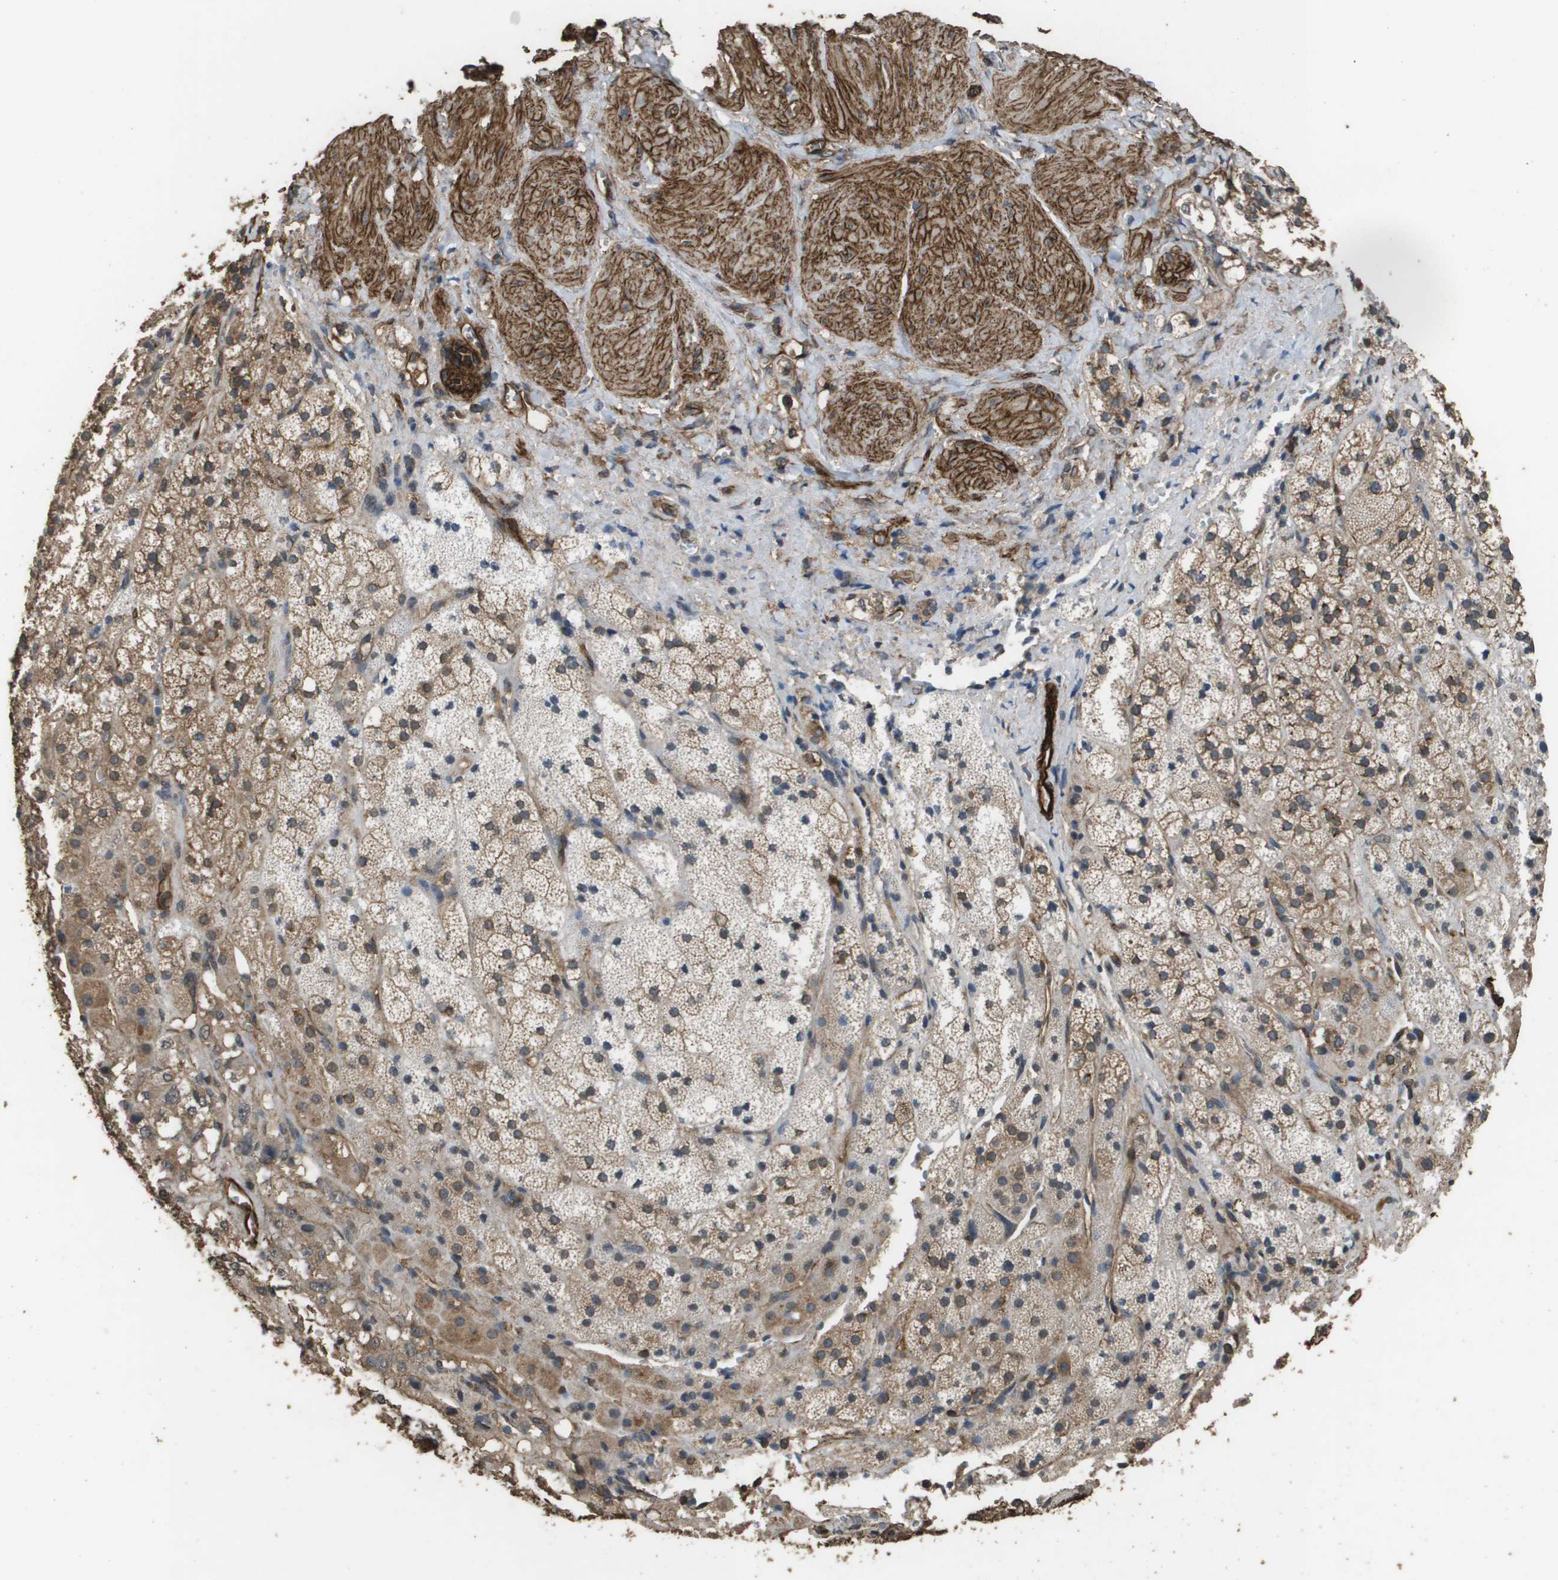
{"staining": {"intensity": "moderate", "quantity": ">75%", "location": "cytoplasmic/membranous"}, "tissue": "adrenal gland", "cell_type": "Glandular cells", "image_type": "normal", "snomed": [{"axis": "morphology", "description": "Normal tissue, NOS"}, {"axis": "topography", "description": "Adrenal gland"}], "caption": "The image reveals a brown stain indicating the presence of a protein in the cytoplasmic/membranous of glandular cells in adrenal gland.", "gene": "AAMP", "patient": {"sex": "male", "age": 56}}